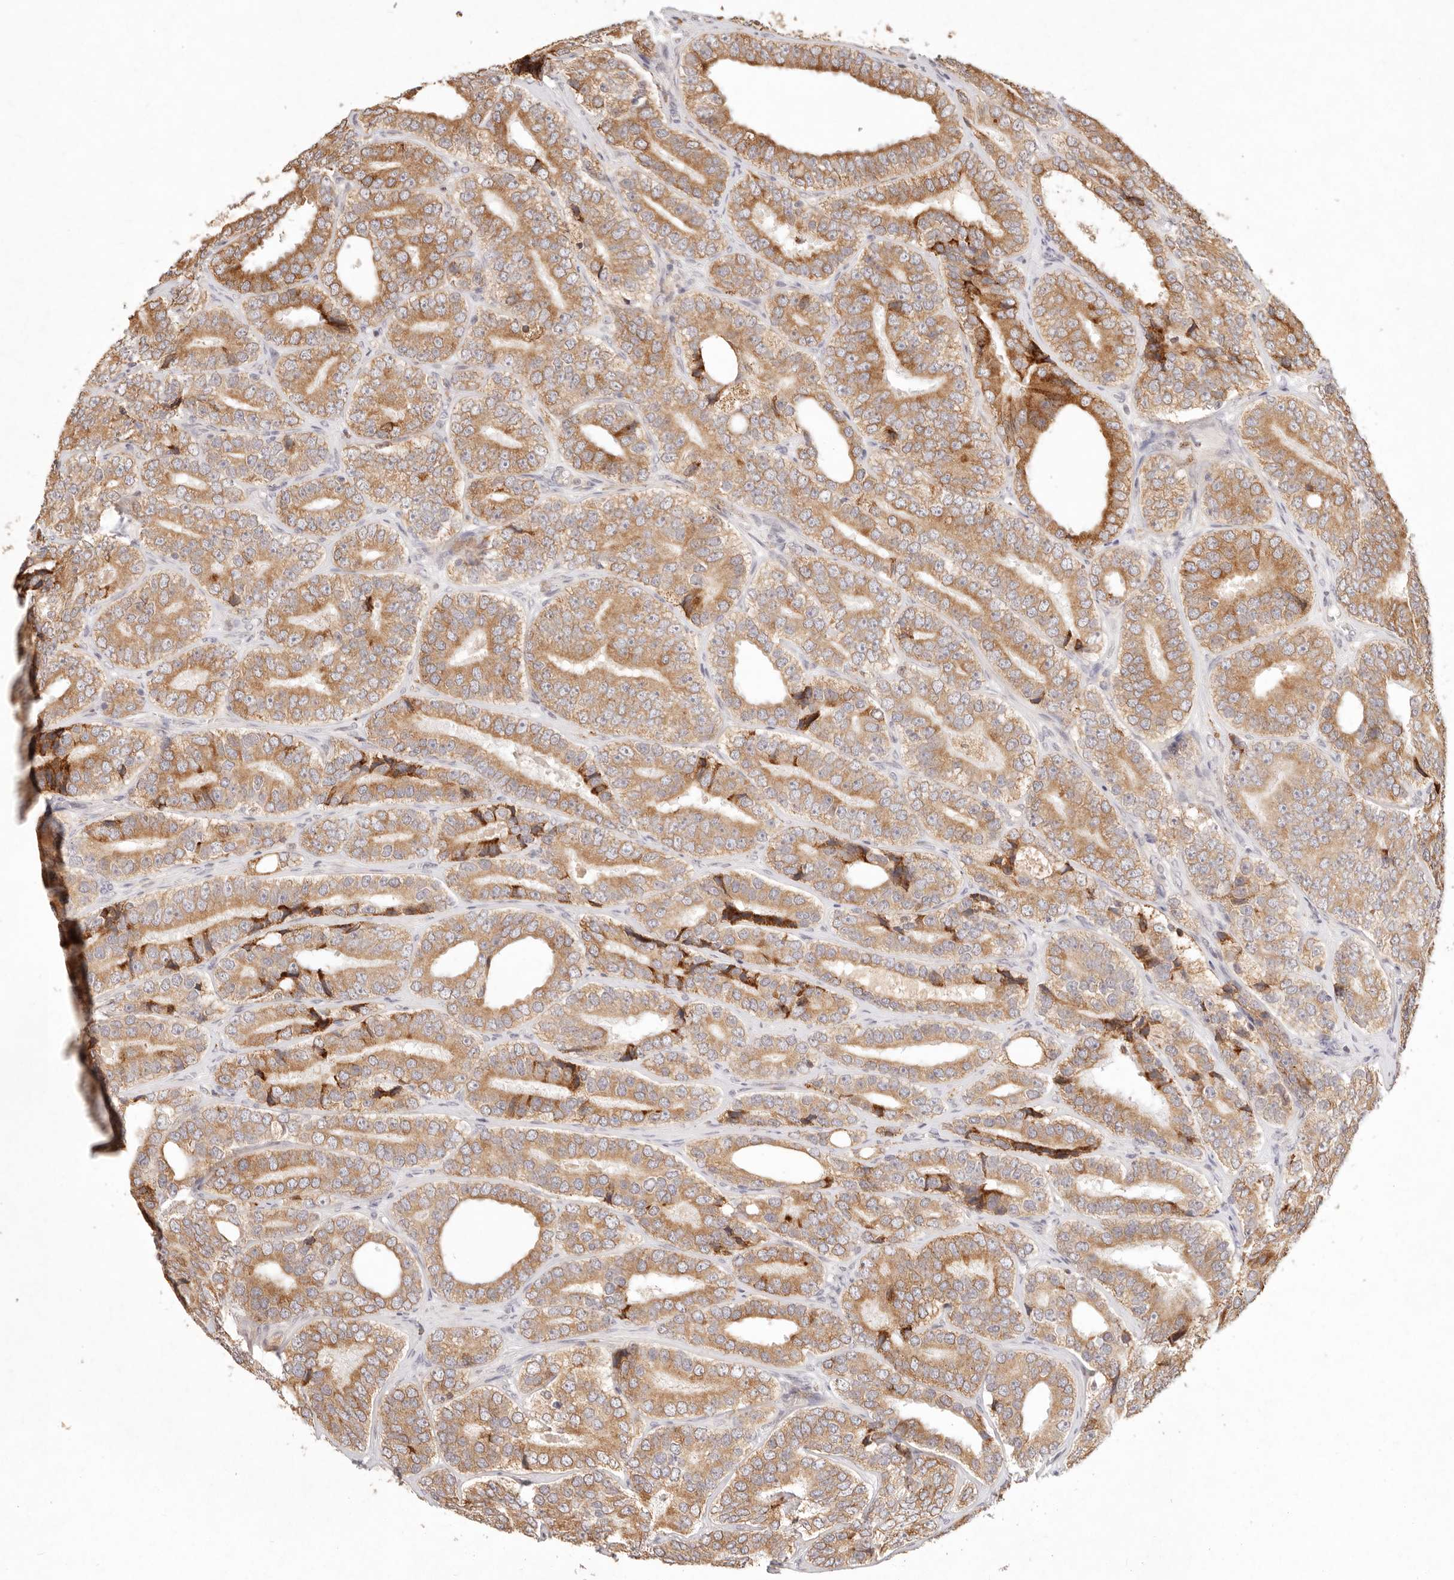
{"staining": {"intensity": "moderate", "quantity": ">75%", "location": "cytoplasmic/membranous"}, "tissue": "prostate cancer", "cell_type": "Tumor cells", "image_type": "cancer", "snomed": [{"axis": "morphology", "description": "Adenocarcinoma, High grade"}, {"axis": "topography", "description": "Prostate"}], "caption": "This photomicrograph exhibits immunohistochemistry staining of human prostate cancer, with medium moderate cytoplasmic/membranous expression in approximately >75% of tumor cells.", "gene": "C1orf127", "patient": {"sex": "male", "age": 56}}